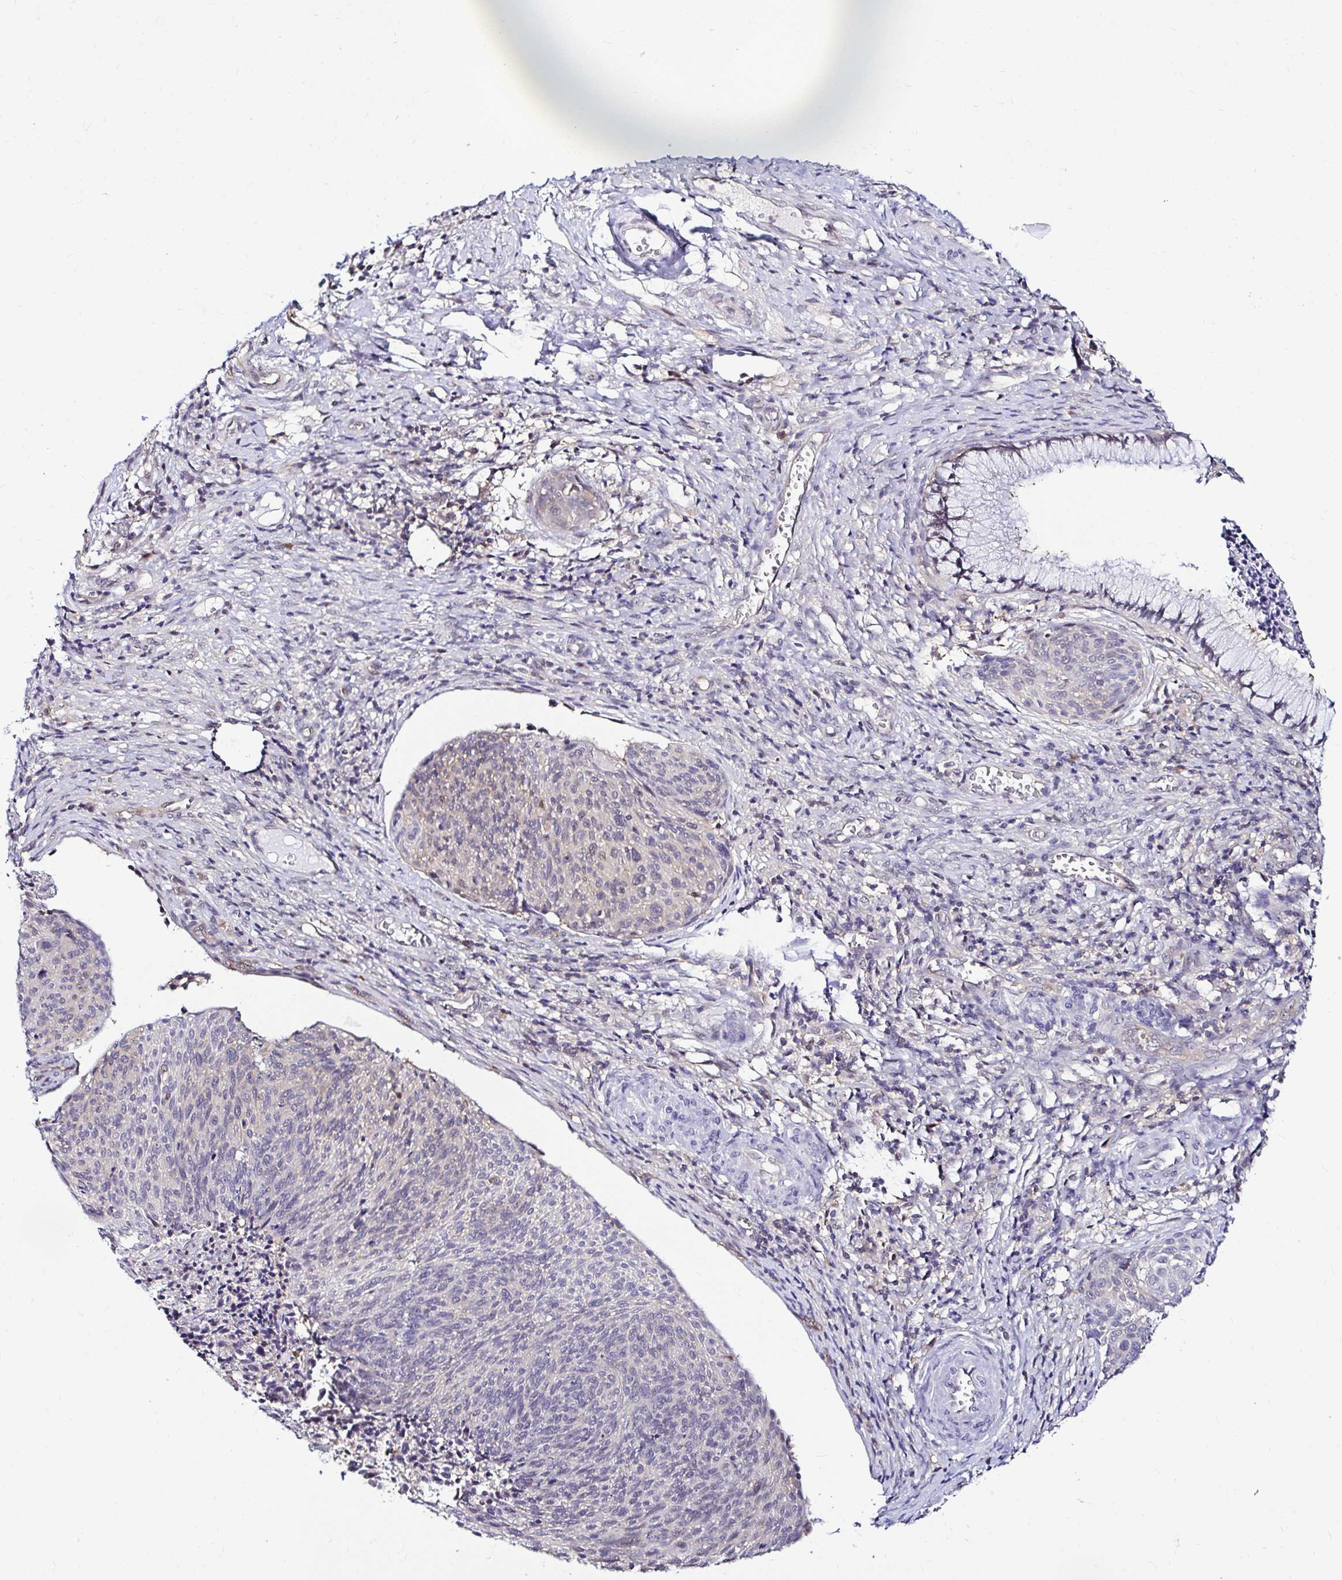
{"staining": {"intensity": "weak", "quantity": "<25%", "location": "nuclear"}, "tissue": "cervical cancer", "cell_type": "Tumor cells", "image_type": "cancer", "snomed": [{"axis": "morphology", "description": "Squamous cell carcinoma, NOS"}, {"axis": "topography", "description": "Cervix"}], "caption": "The immunohistochemistry photomicrograph has no significant positivity in tumor cells of cervical cancer tissue. (Stains: DAB immunohistochemistry (IHC) with hematoxylin counter stain, Microscopy: brightfield microscopy at high magnification).", "gene": "PSMD3", "patient": {"sex": "female", "age": 49}}